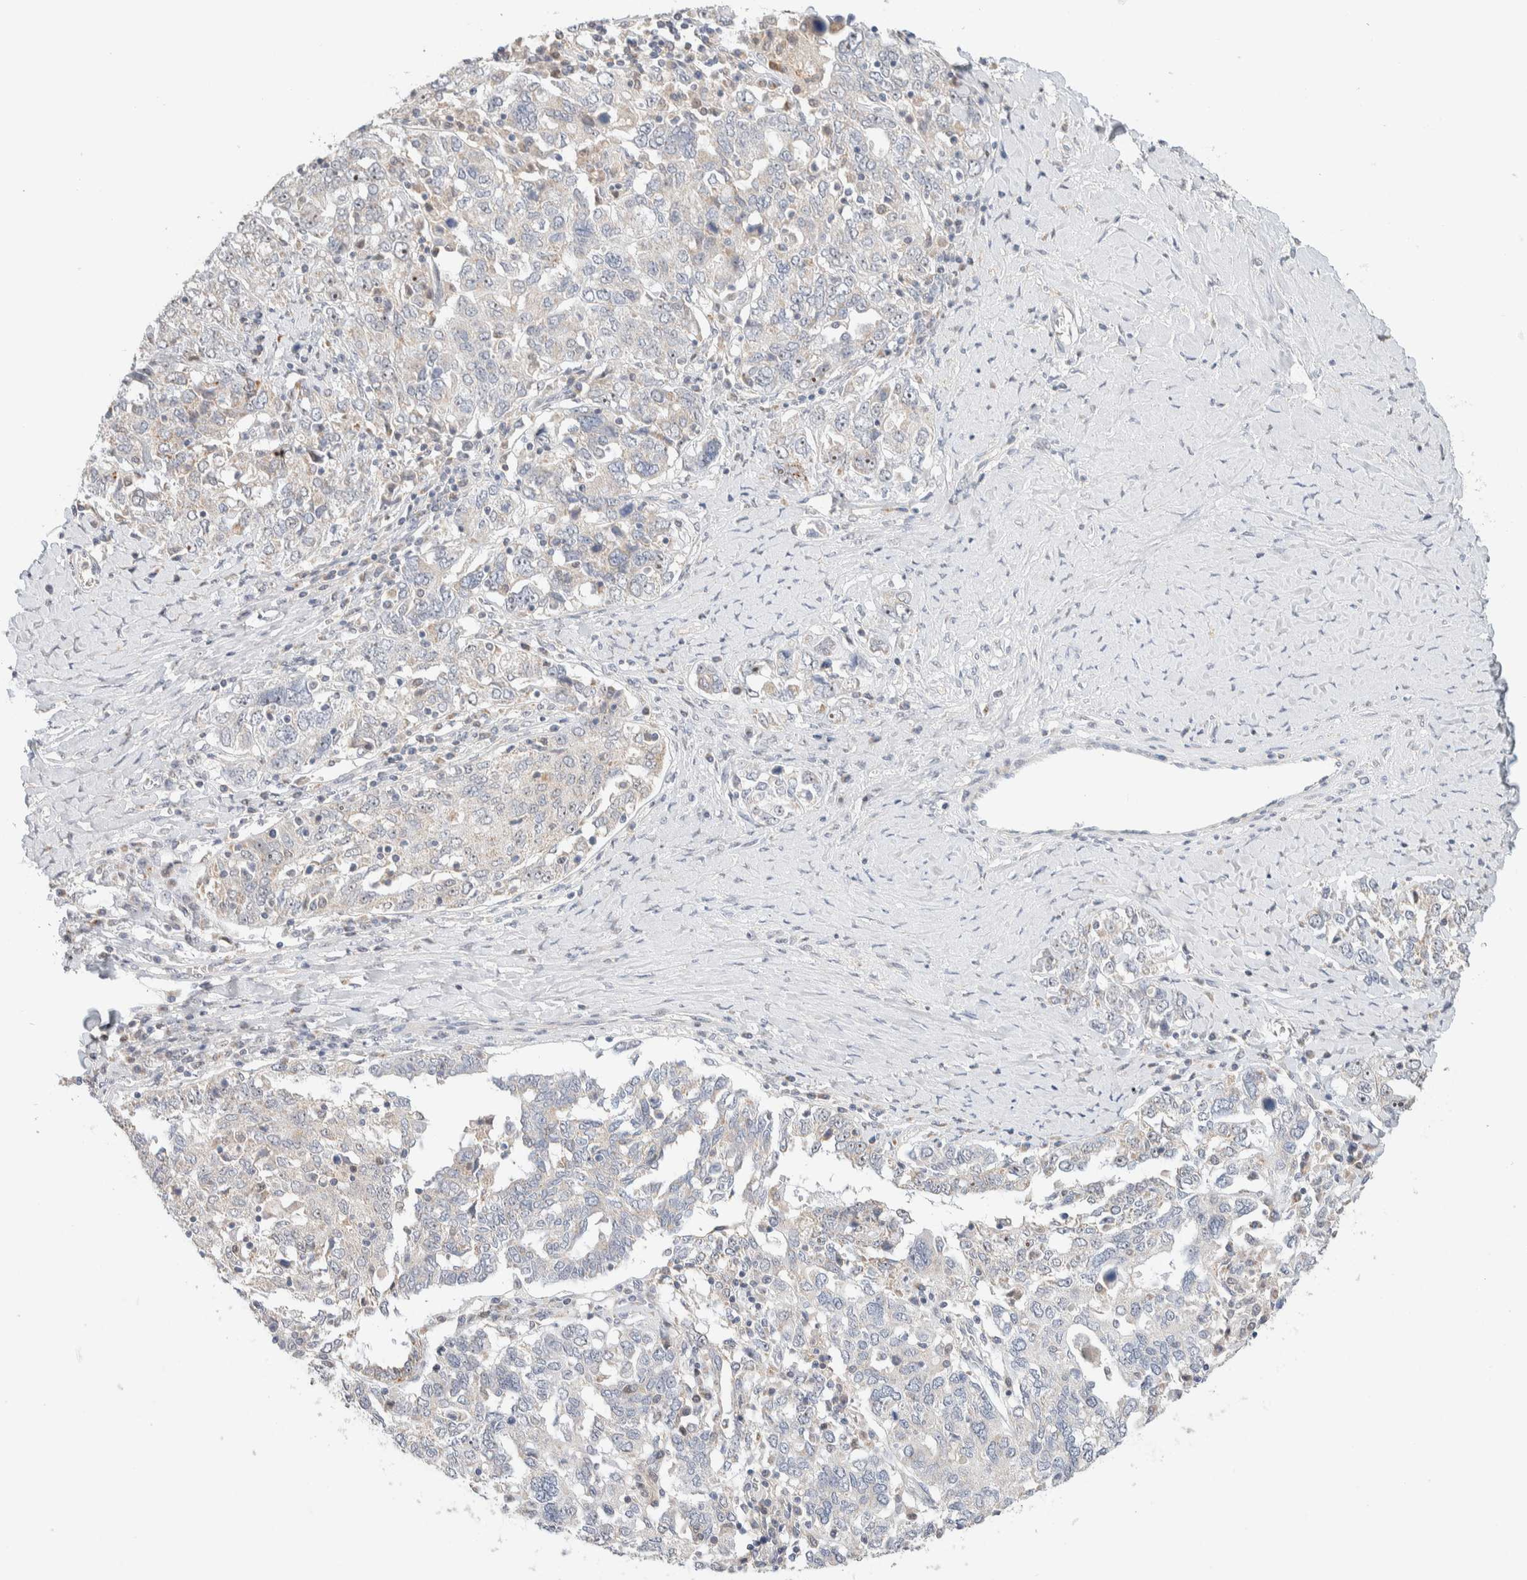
{"staining": {"intensity": "negative", "quantity": "none", "location": "none"}, "tissue": "ovarian cancer", "cell_type": "Tumor cells", "image_type": "cancer", "snomed": [{"axis": "morphology", "description": "Carcinoma, endometroid"}, {"axis": "topography", "description": "Ovary"}], "caption": "Tumor cells show no significant protein staining in endometroid carcinoma (ovarian).", "gene": "HDHD3", "patient": {"sex": "female", "age": 62}}